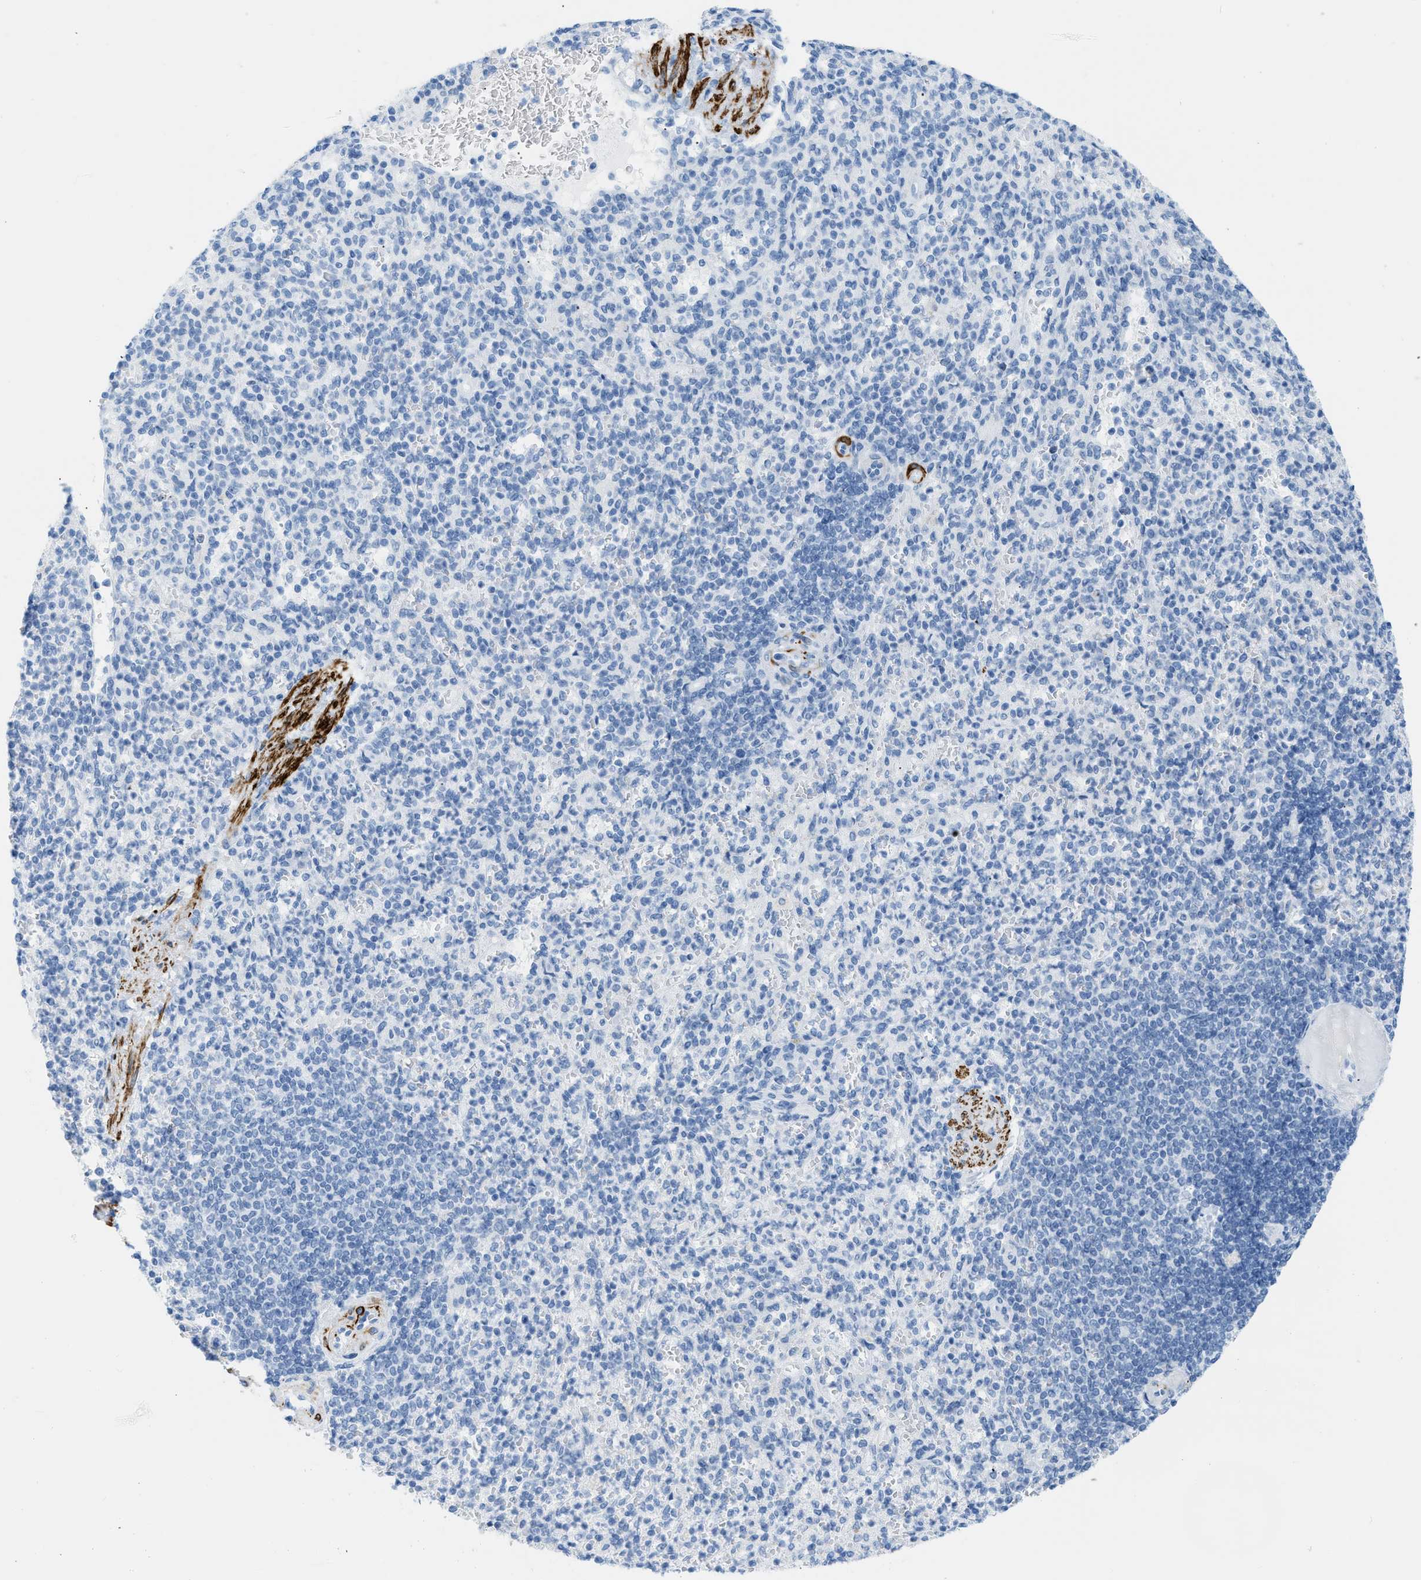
{"staining": {"intensity": "negative", "quantity": "none", "location": "none"}, "tissue": "spleen", "cell_type": "Cells in red pulp", "image_type": "normal", "snomed": [{"axis": "morphology", "description": "Normal tissue, NOS"}, {"axis": "topography", "description": "Spleen"}], "caption": "This is a photomicrograph of immunohistochemistry staining of benign spleen, which shows no staining in cells in red pulp.", "gene": "DES", "patient": {"sex": "female", "age": 74}}